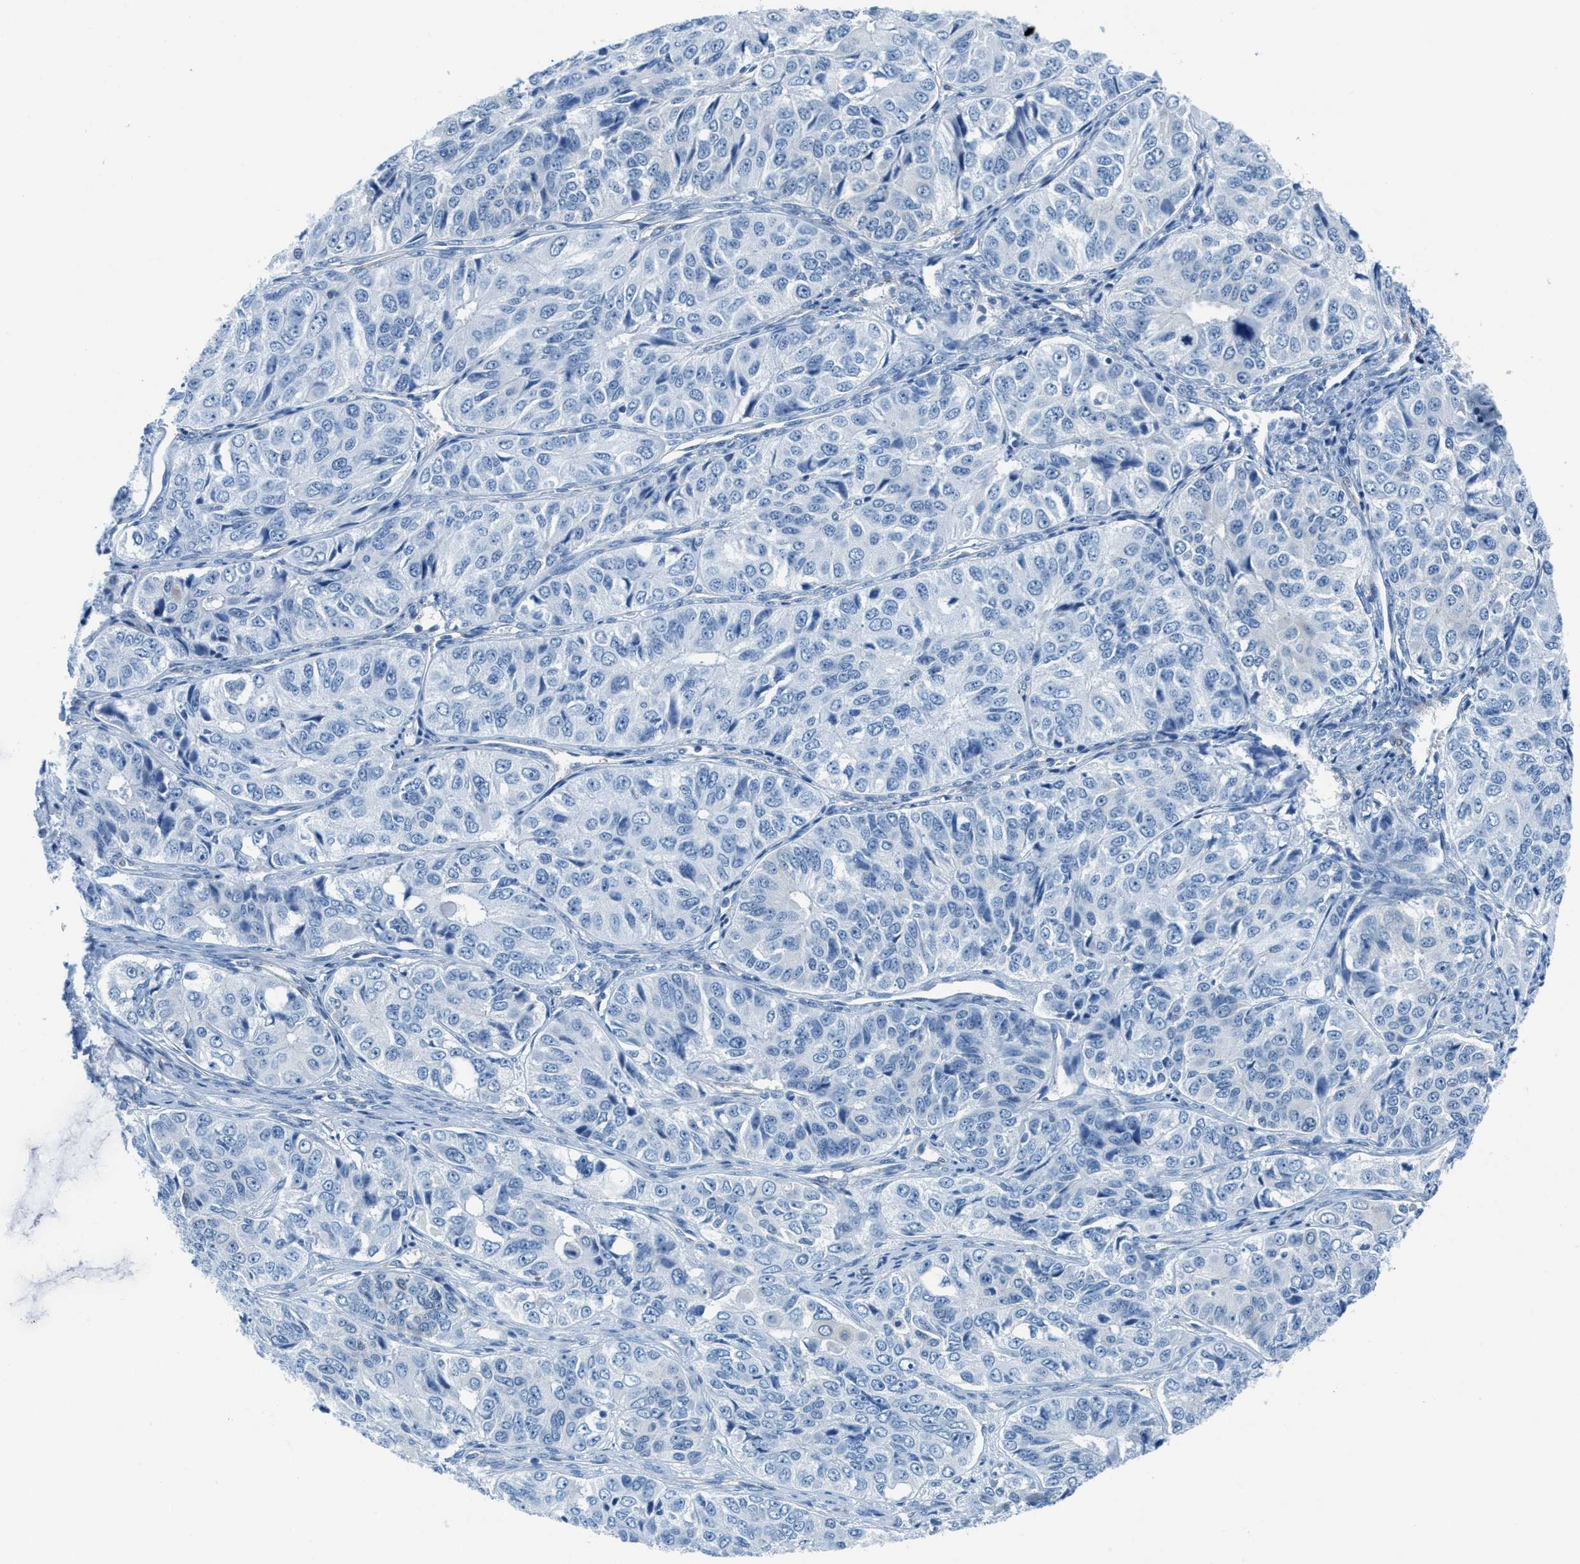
{"staining": {"intensity": "negative", "quantity": "none", "location": "none"}, "tissue": "ovarian cancer", "cell_type": "Tumor cells", "image_type": "cancer", "snomed": [{"axis": "morphology", "description": "Carcinoma, endometroid"}, {"axis": "topography", "description": "Ovary"}], "caption": "This is an immunohistochemistry (IHC) micrograph of human ovarian cancer (endometroid carcinoma). There is no positivity in tumor cells.", "gene": "MAPRE2", "patient": {"sex": "female", "age": 51}}